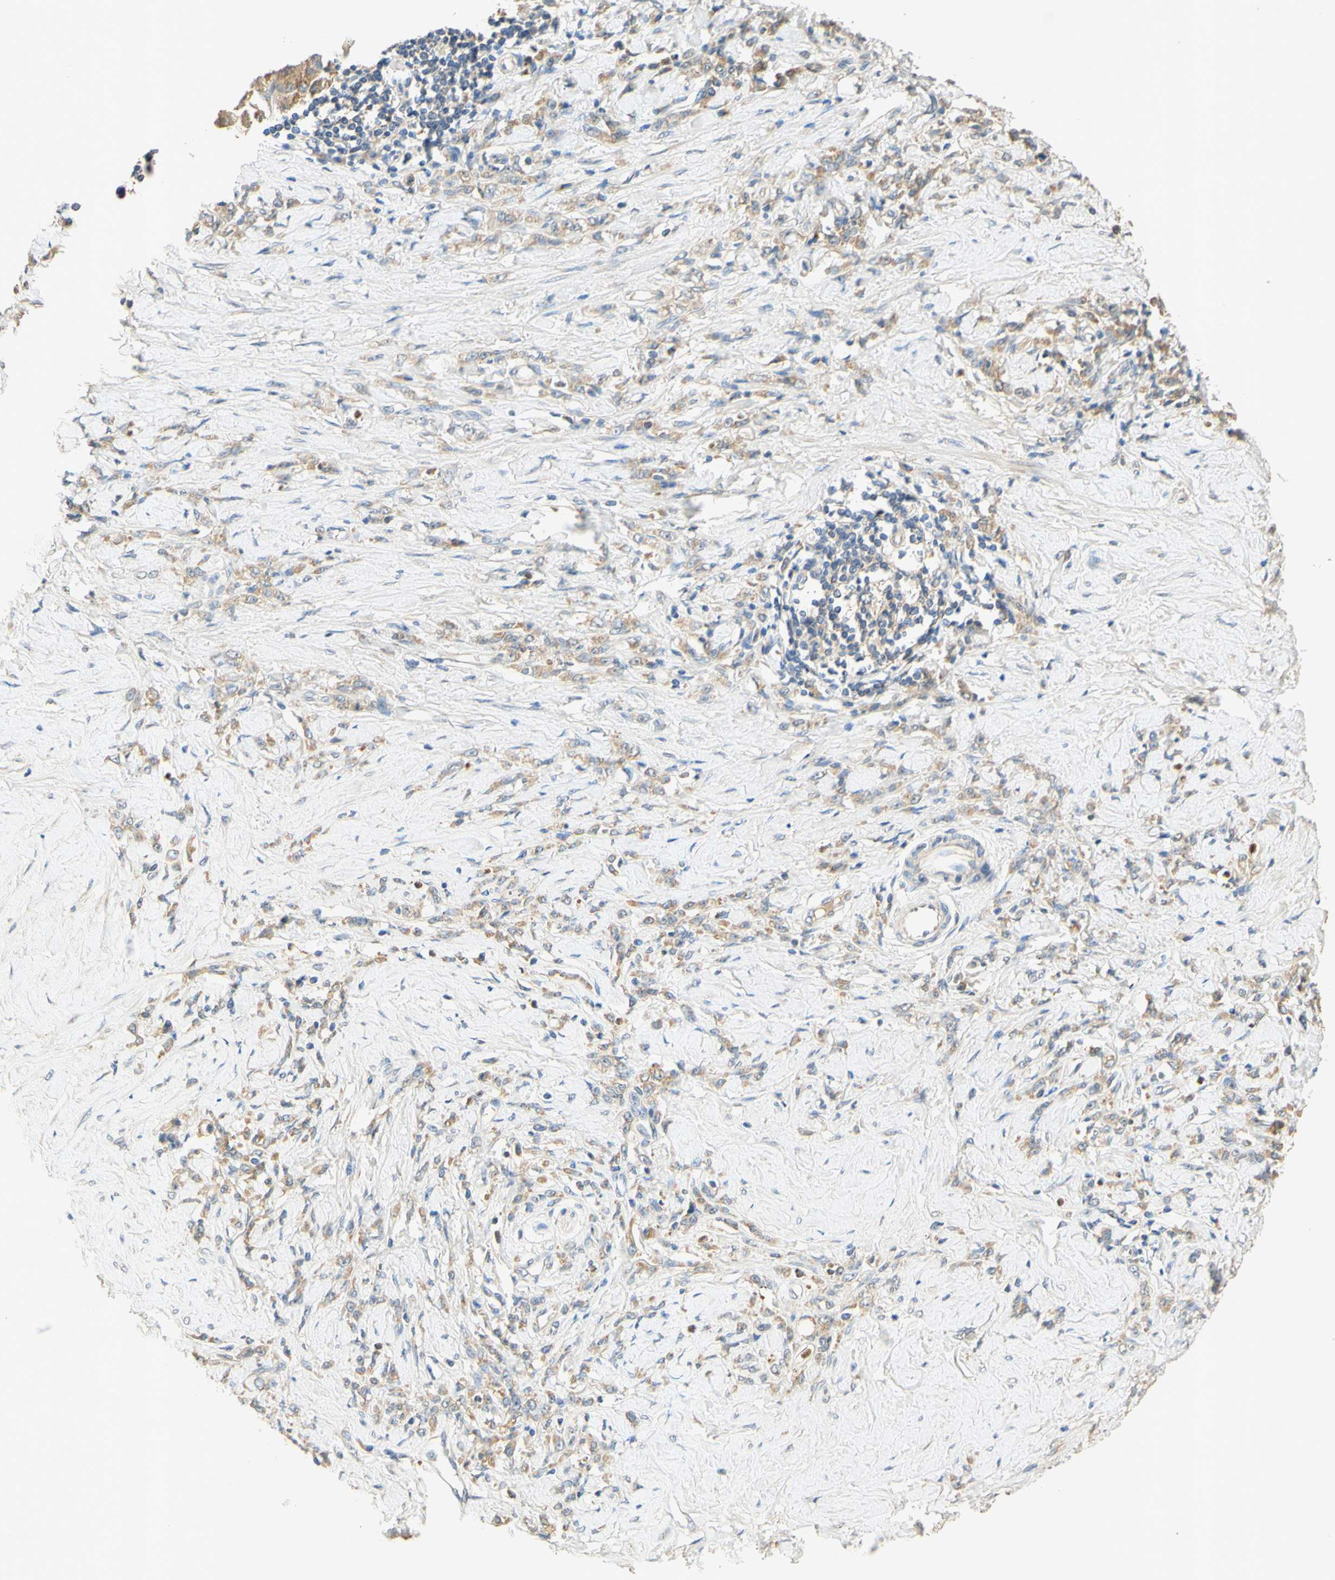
{"staining": {"intensity": "moderate", "quantity": ">75%", "location": "cytoplasmic/membranous"}, "tissue": "stomach cancer", "cell_type": "Tumor cells", "image_type": "cancer", "snomed": [{"axis": "morphology", "description": "Adenocarcinoma, NOS"}, {"axis": "topography", "description": "Stomach"}], "caption": "Immunohistochemistry (IHC) staining of adenocarcinoma (stomach), which shows medium levels of moderate cytoplasmic/membranous expression in about >75% of tumor cells indicating moderate cytoplasmic/membranous protein expression. The staining was performed using DAB (3,3'-diaminobenzidine) (brown) for protein detection and nuclei were counterstained in hematoxylin (blue).", "gene": "ENTREP2", "patient": {"sex": "male", "age": 82}}